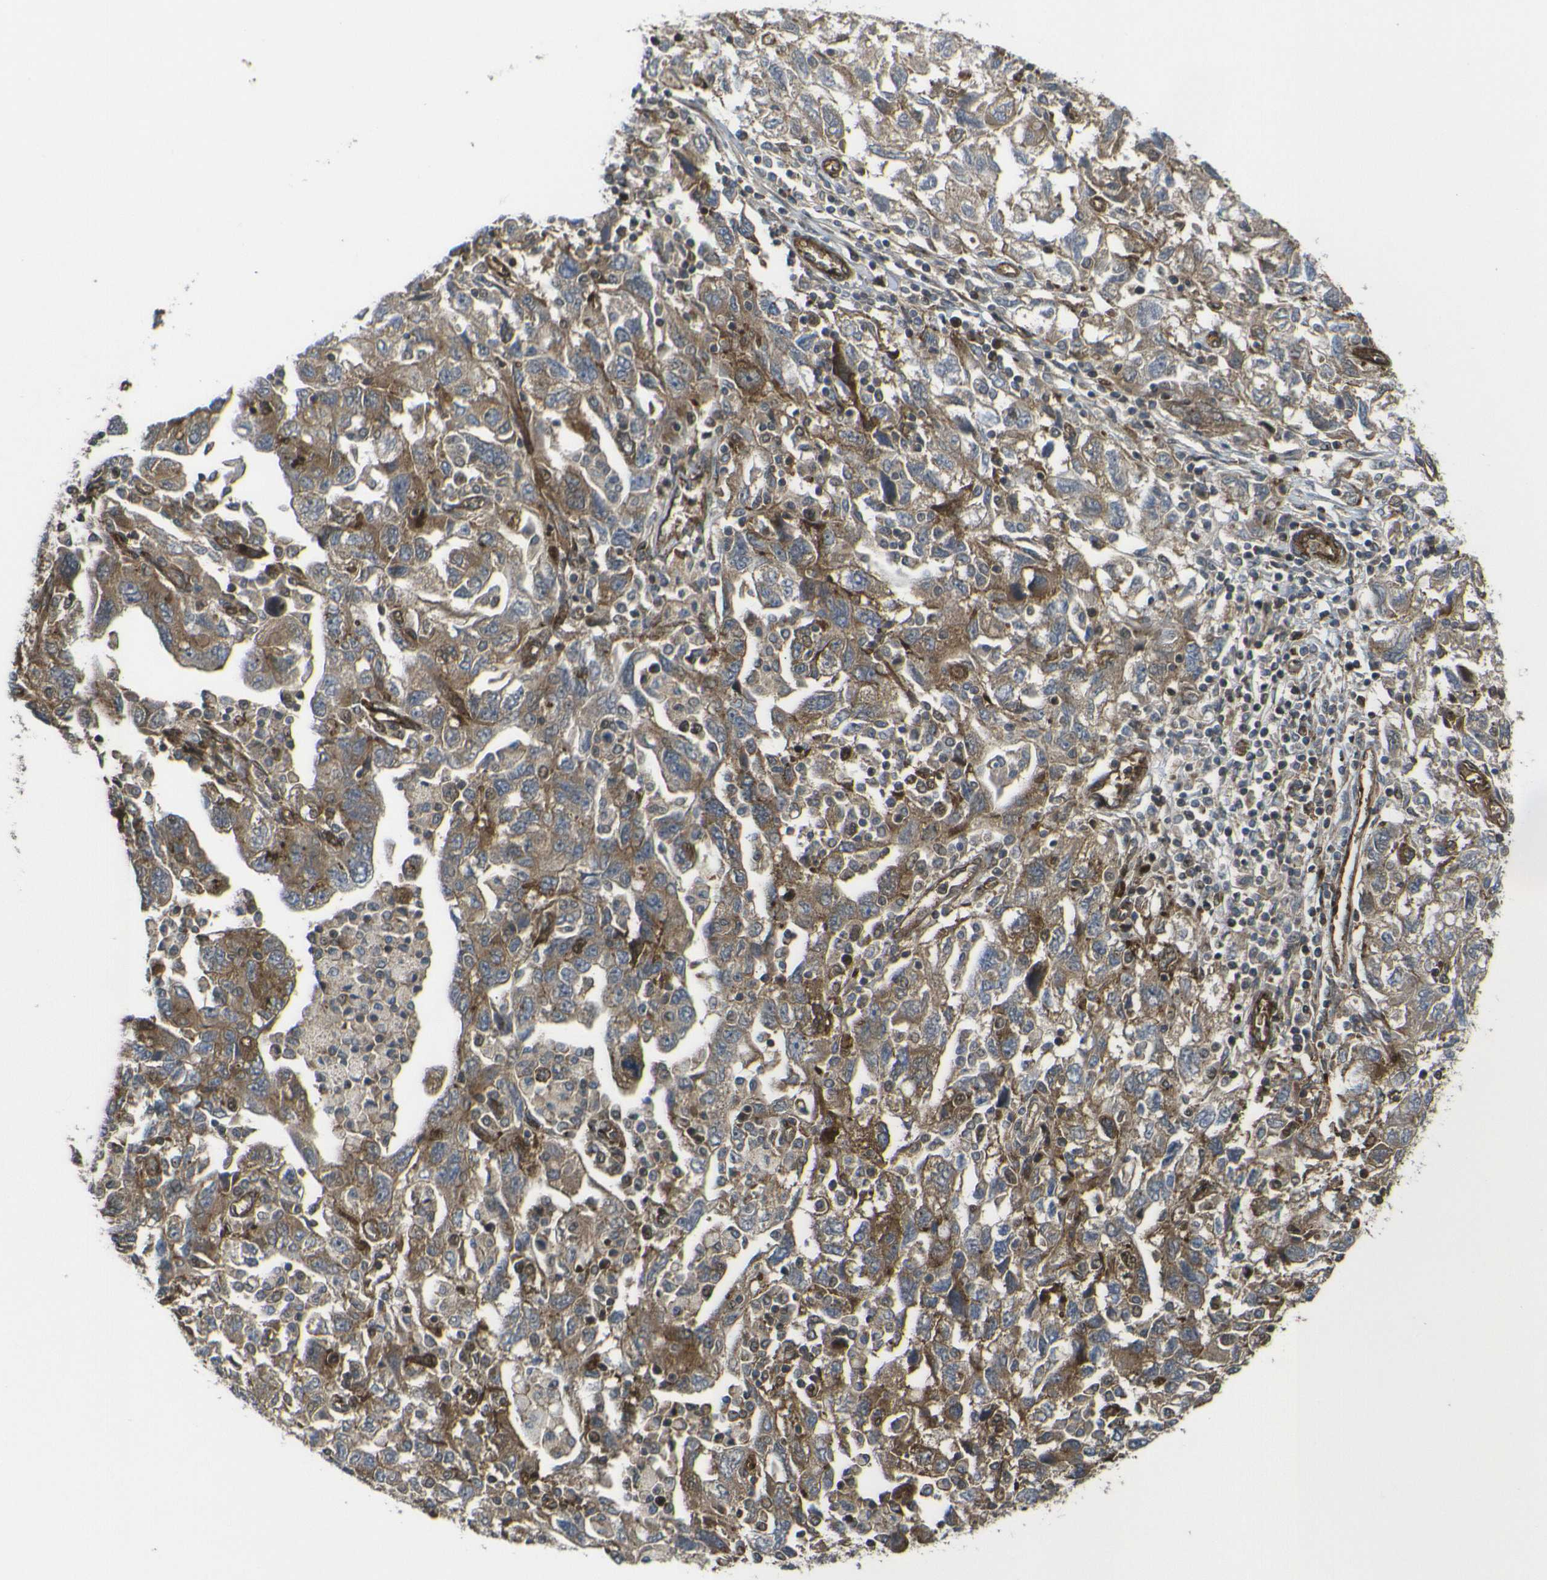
{"staining": {"intensity": "moderate", "quantity": ">75%", "location": "cytoplasmic/membranous"}, "tissue": "ovarian cancer", "cell_type": "Tumor cells", "image_type": "cancer", "snomed": [{"axis": "morphology", "description": "Carcinoma, NOS"}, {"axis": "morphology", "description": "Cystadenocarcinoma, serous, NOS"}, {"axis": "topography", "description": "Ovary"}], "caption": "Ovarian cancer was stained to show a protein in brown. There is medium levels of moderate cytoplasmic/membranous staining in approximately >75% of tumor cells.", "gene": "ECE1", "patient": {"sex": "female", "age": 69}}